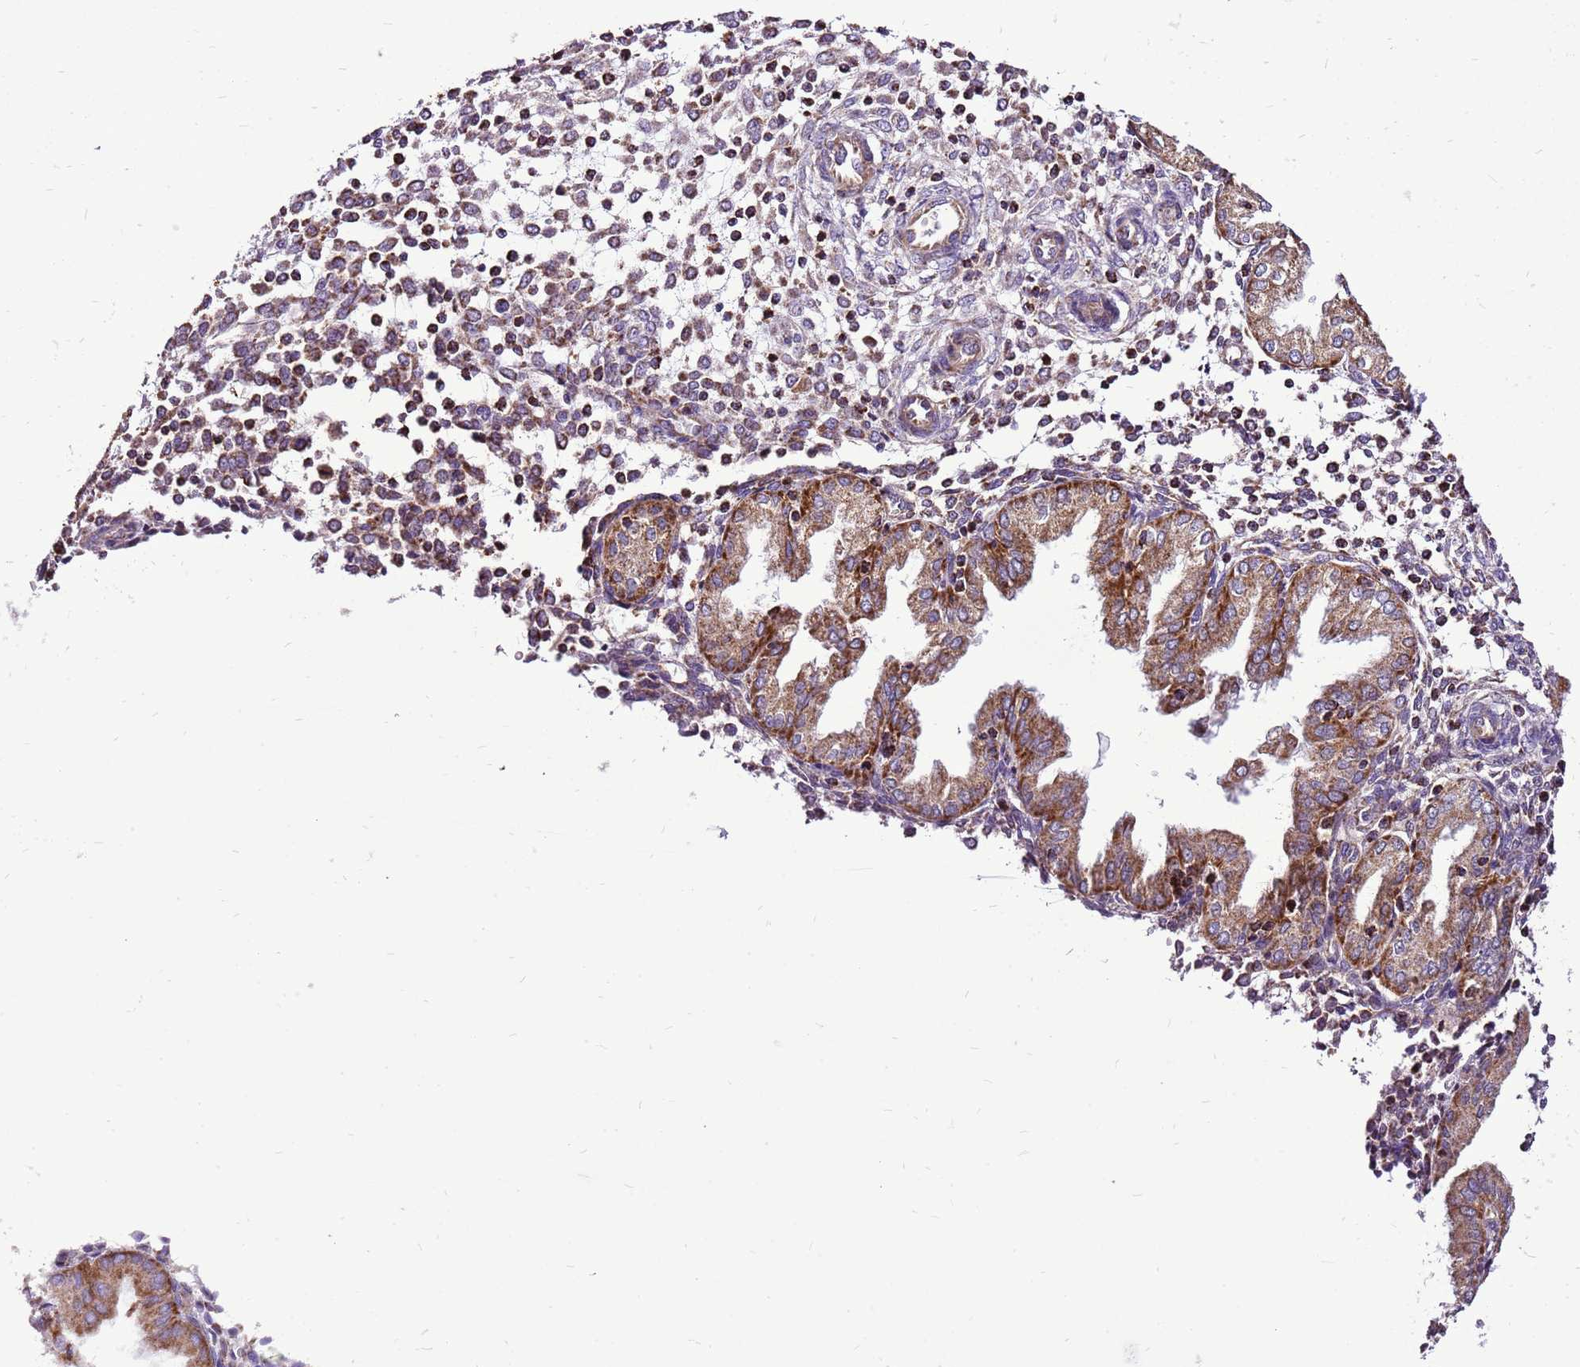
{"staining": {"intensity": "strong", "quantity": ">75%", "location": "cytoplasmic/membranous"}, "tissue": "endometrium", "cell_type": "Cells in endometrial stroma", "image_type": "normal", "snomed": [{"axis": "morphology", "description": "Normal tissue, NOS"}, {"axis": "topography", "description": "Endometrium"}], "caption": "The image shows a brown stain indicating the presence of a protein in the cytoplasmic/membranous of cells in endometrial stroma in endometrium. Nuclei are stained in blue.", "gene": "GCDH", "patient": {"sex": "female", "age": 53}}